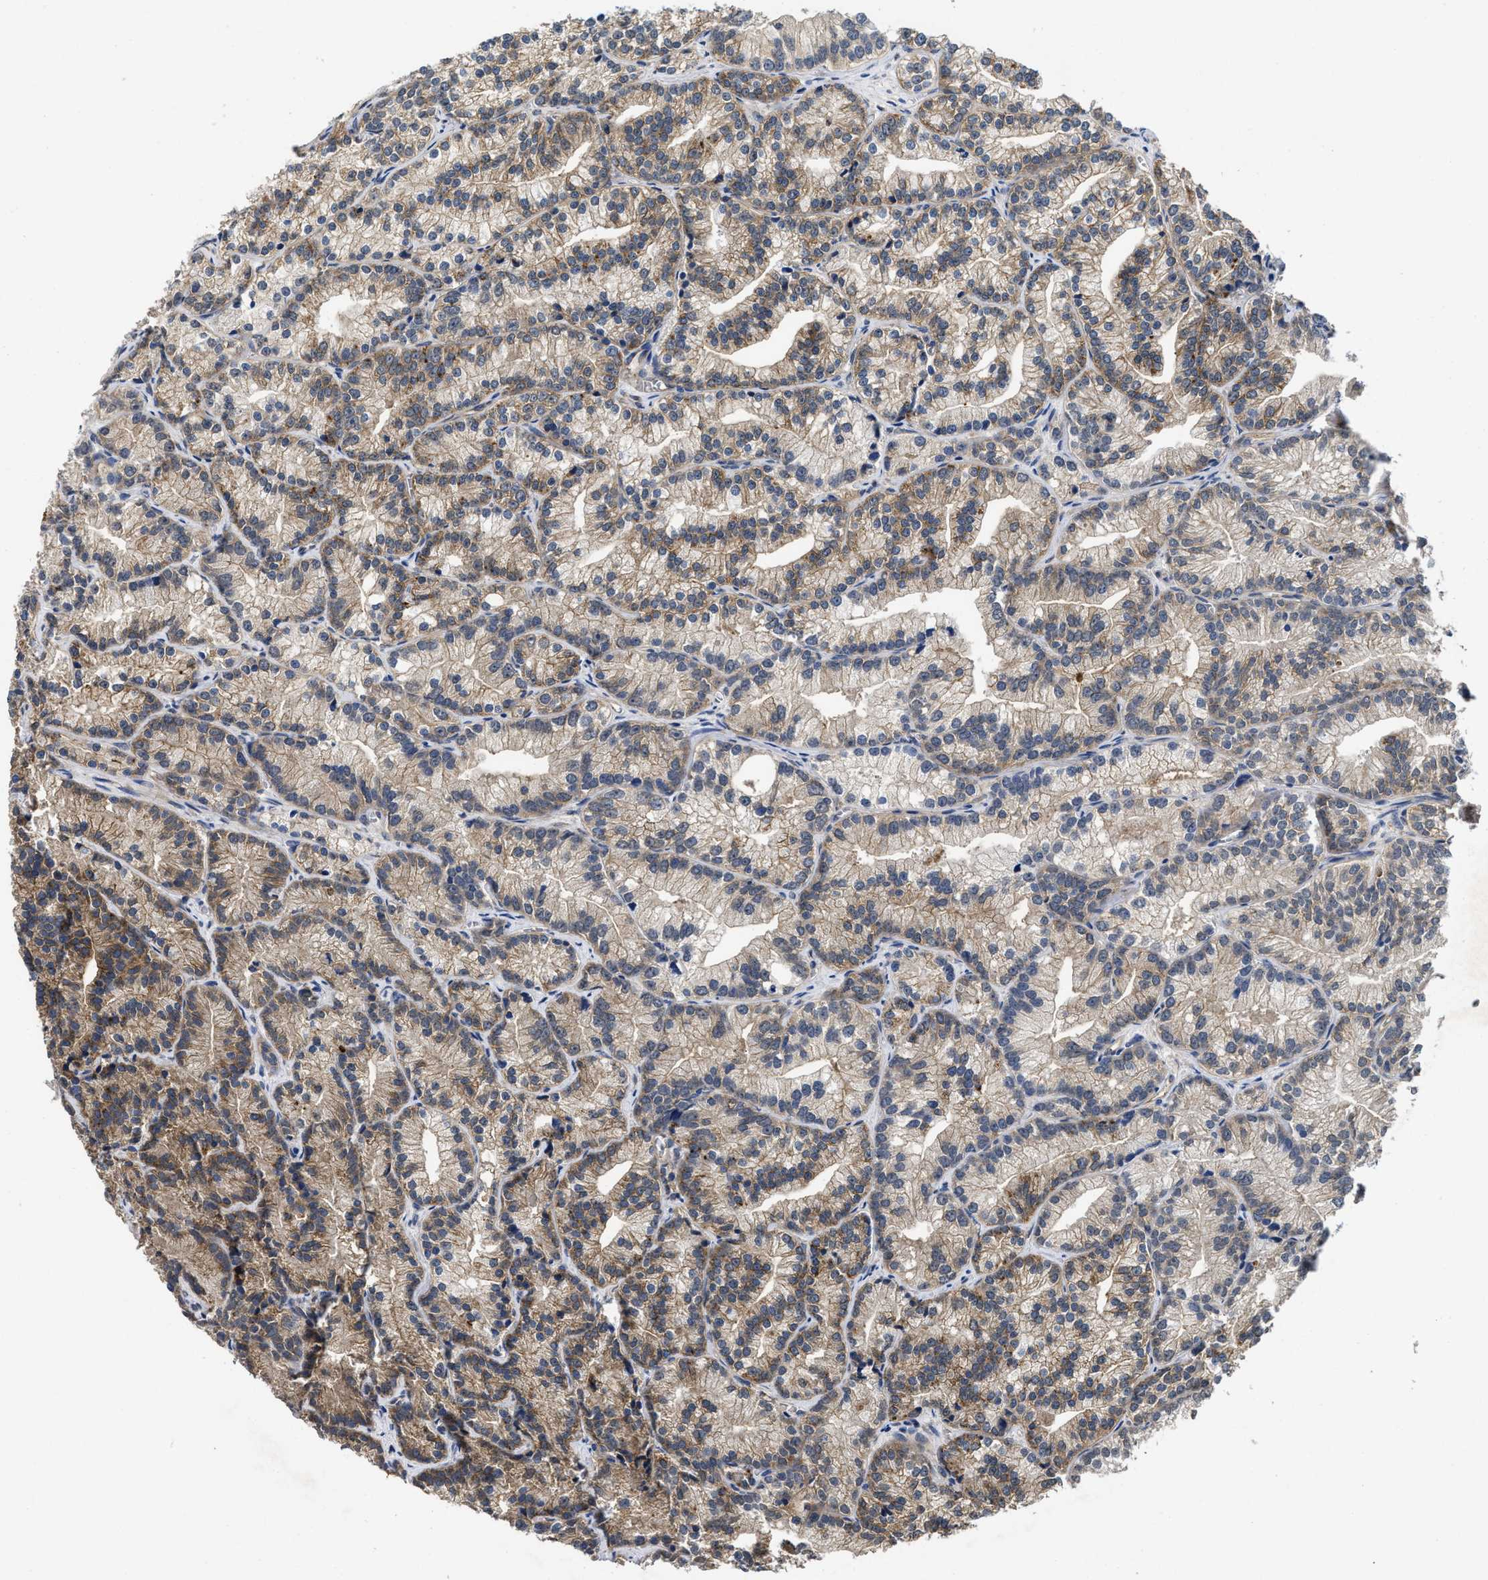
{"staining": {"intensity": "weak", "quantity": ">75%", "location": "cytoplasmic/membranous"}, "tissue": "prostate cancer", "cell_type": "Tumor cells", "image_type": "cancer", "snomed": [{"axis": "morphology", "description": "Adenocarcinoma, Low grade"}, {"axis": "topography", "description": "Prostate"}], "caption": "A photomicrograph of human prostate cancer (adenocarcinoma (low-grade)) stained for a protein reveals weak cytoplasmic/membranous brown staining in tumor cells.", "gene": "PKD2", "patient": {"sex": "male", "age": 89}}